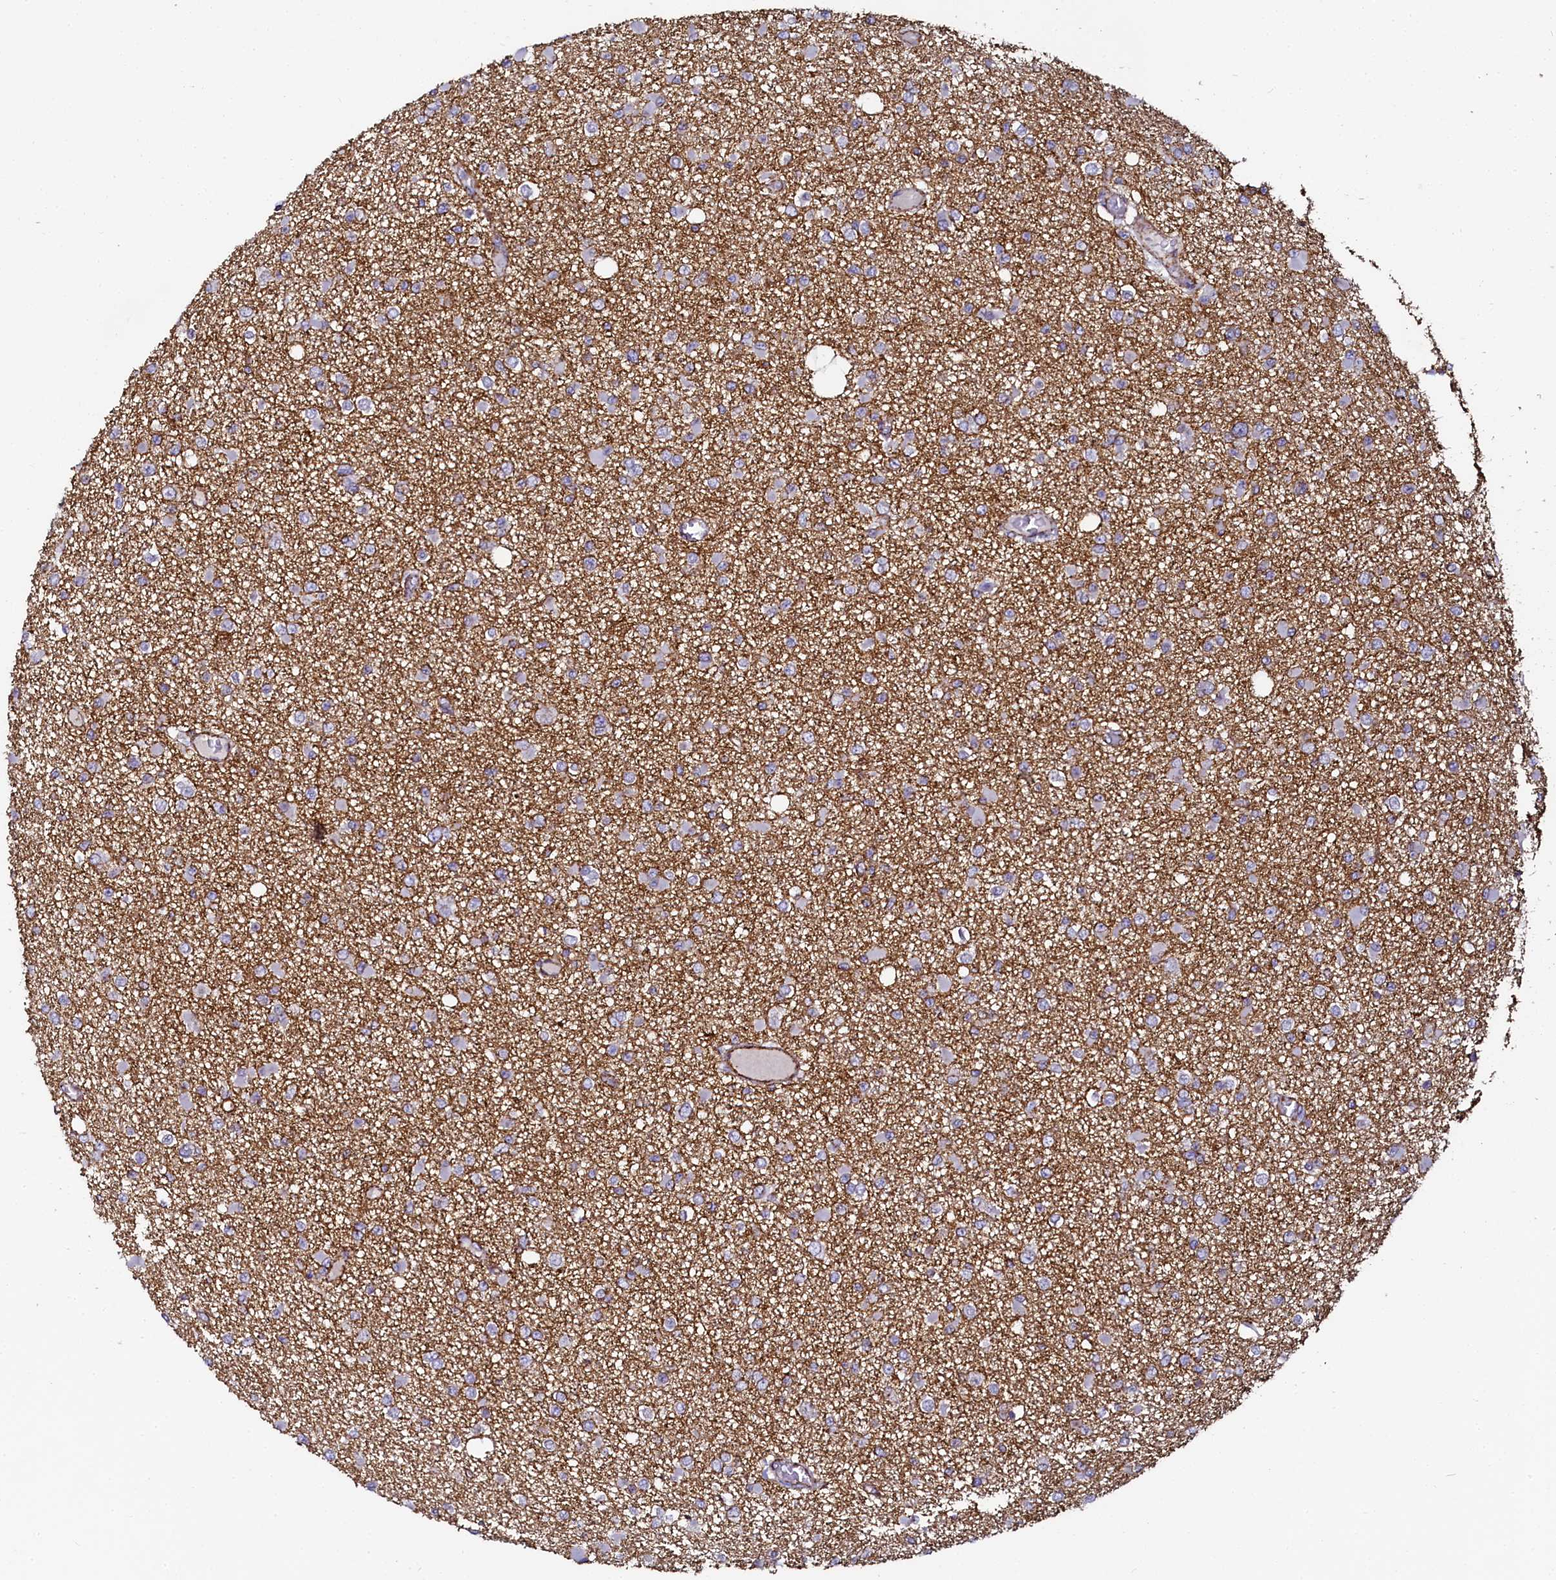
{"staining": {"intensity": "negative", "quantity": "none", "location": "none"}, "tissue": "glioma", "cell_type": "Tumor cells", "image_type": "cancer", "snomed": [{"axis": "morphology", "description": "Glioma, malignant, Low grade"}, {"axis": "topography", "description": "Brain"}], "caption": "Malignant low-grade glioma stained for a protein using immunohistochemistry demonstrates no expression tumor cells.", "gene": "AAAS", "patient": {"sex": "female", "age": 22}}